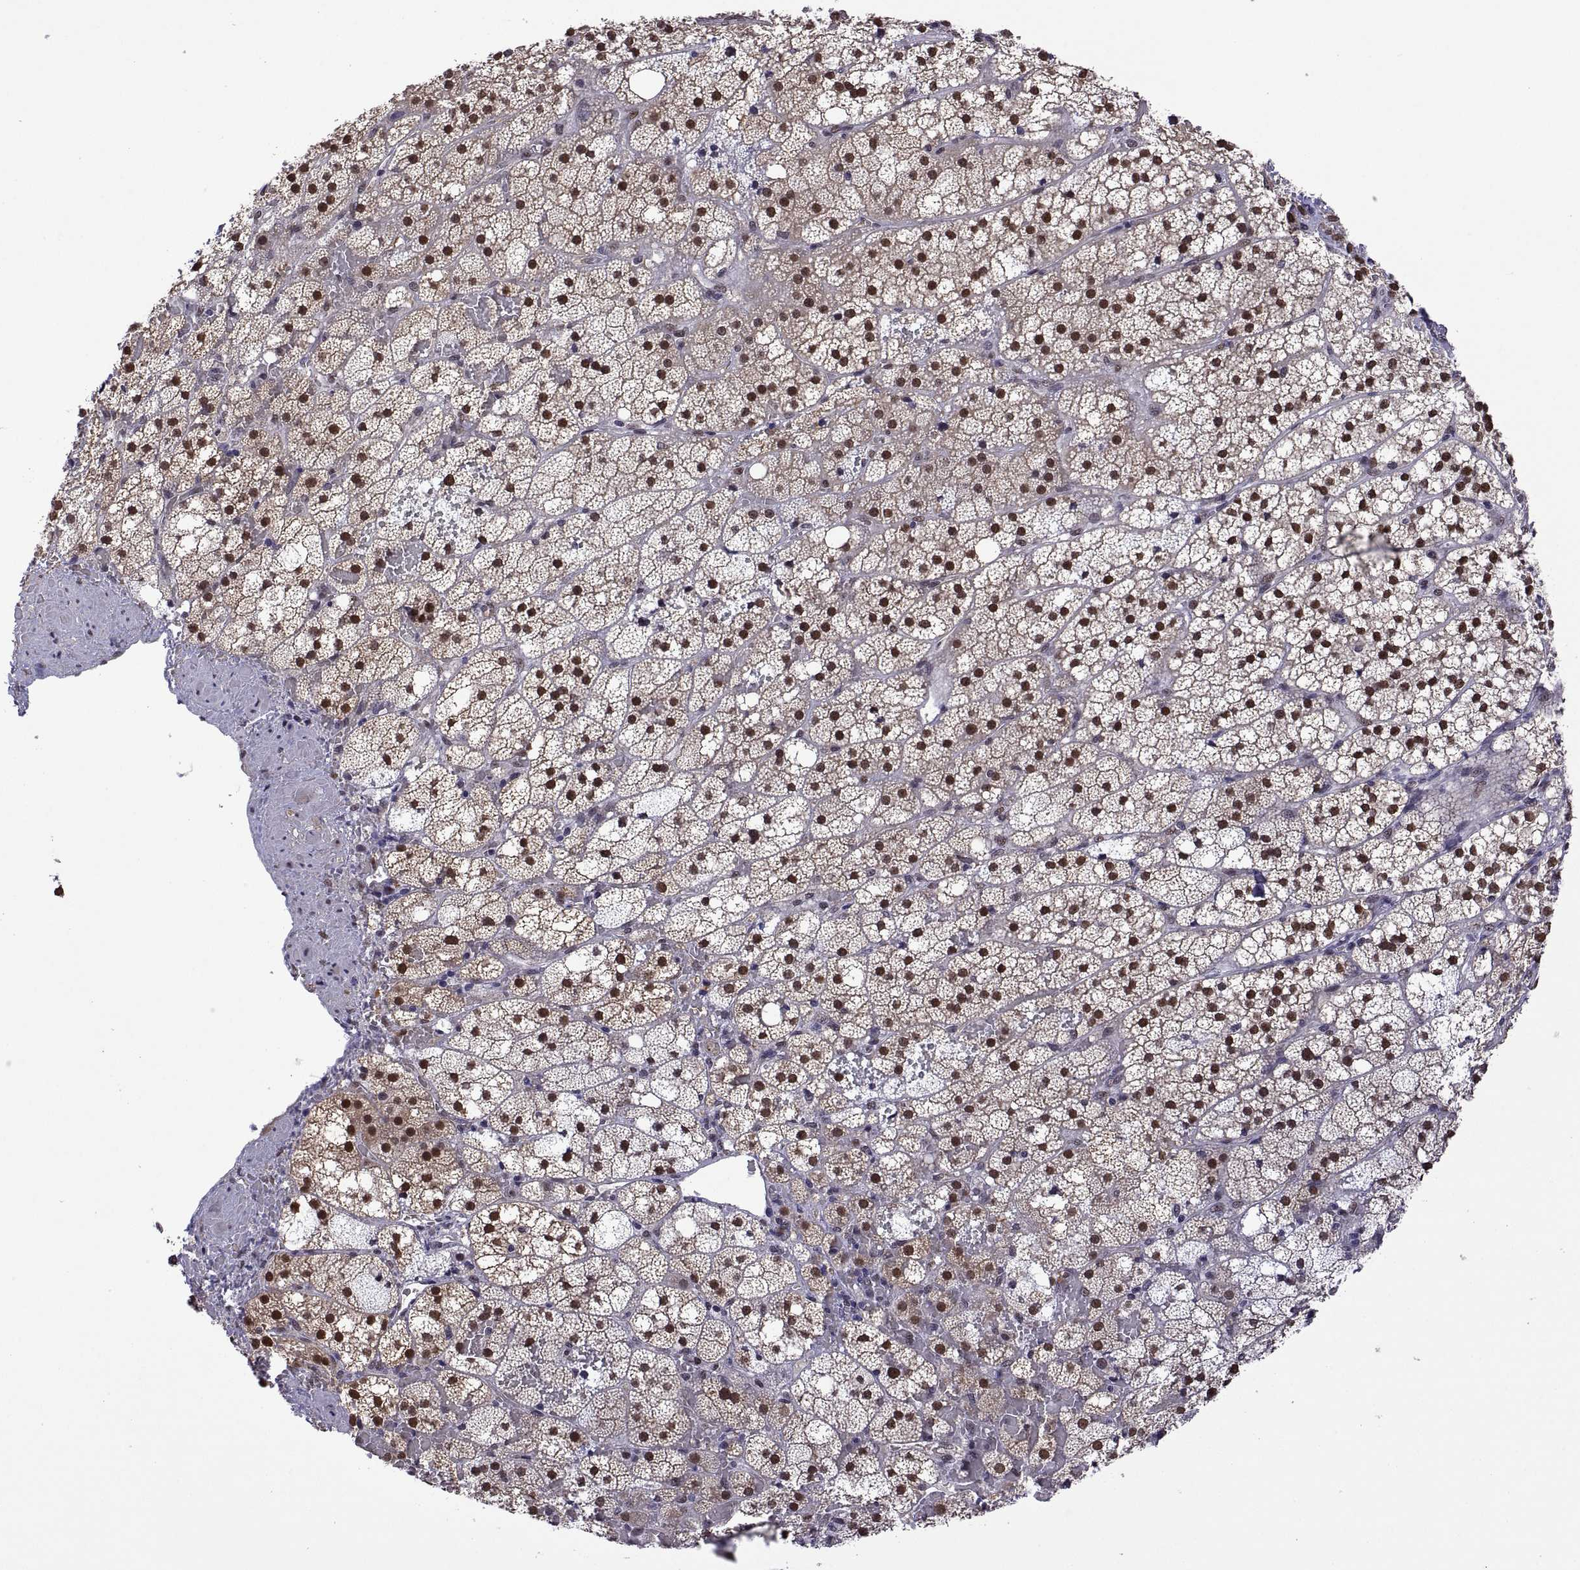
{"staining": {"intensity": "strong", "quantity": ">75%", "location": "nuclear"}, "tissue": "adrenal gland", "cell_type": "Glandular cells", "image_type": "normal", "snomed": [{"axis": "morphology", "description": "Normal tissue, NOS"}, {"axis": "topography", "description": "Adrenal gland"}], "caption": "Strong nuclear protein staining is present in about >75% of glandular cells in adrenal gland. (brown staining indicates protein expression, while blue staining denotes nuclei).", "gene": "NR4A1", "patient": {"sex": "male", "age": 53}}